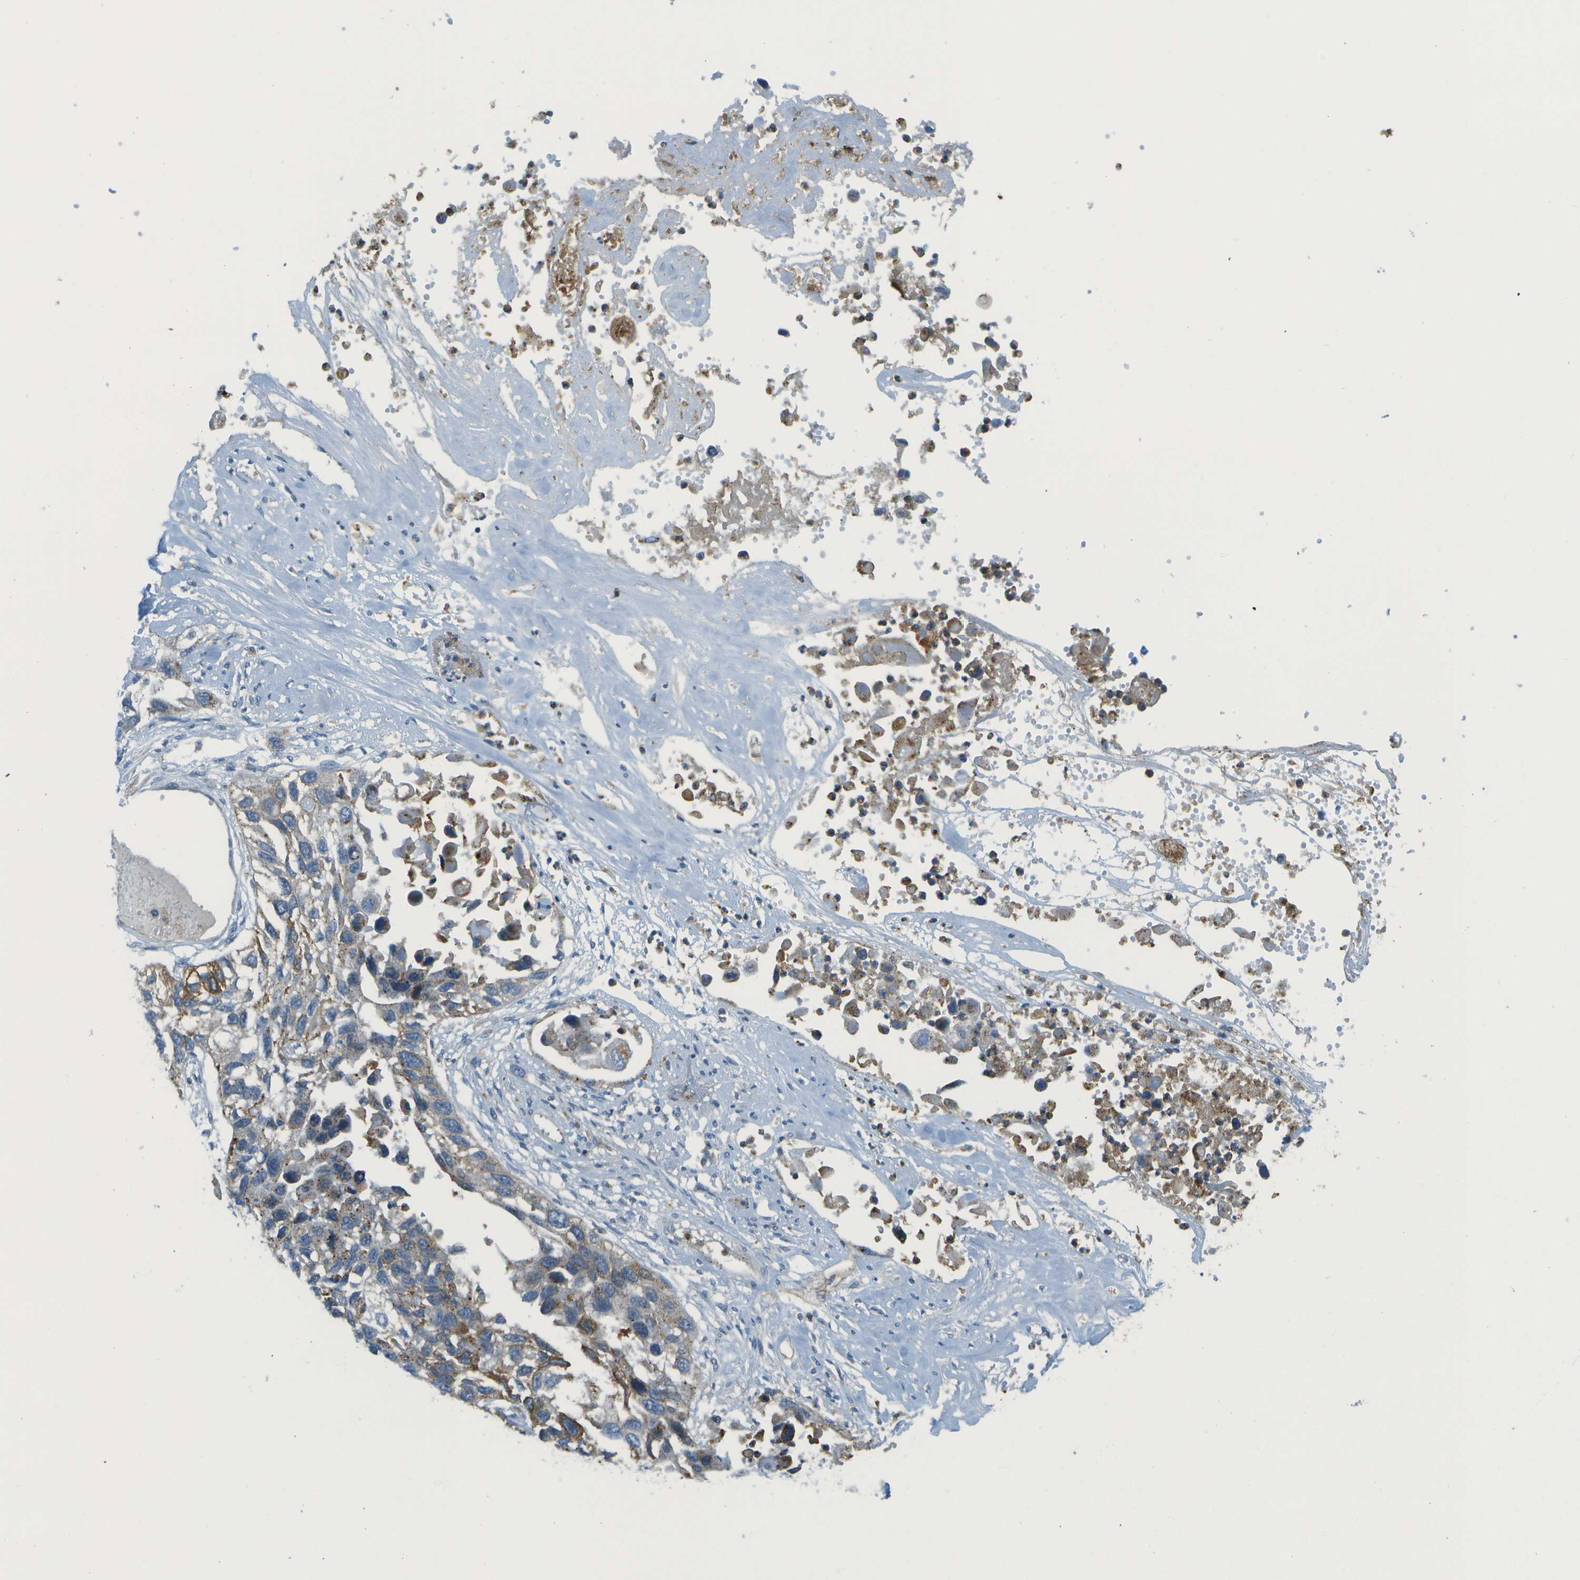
{"staining": {"intensity": "weak", "quantity": "<25%", "location": "cytoplasmic/membranous"}, "tissue": "lung cancer", "cell_type": "Tumor cells", "image_type": "cancer", "snomed": [{"axis": "morphology", "description": "Squamous cell carcinoma, NOS"}, {"axis": "topography", "description": "Lung"}], "caption": "The immunohistochemistry (IHC) micrograph has no significant expression in tumor cells of squamous cell carcinoma (lung) tissue.", "gene": "MYH11", "patient": {"sex": "male", "age": 71}}